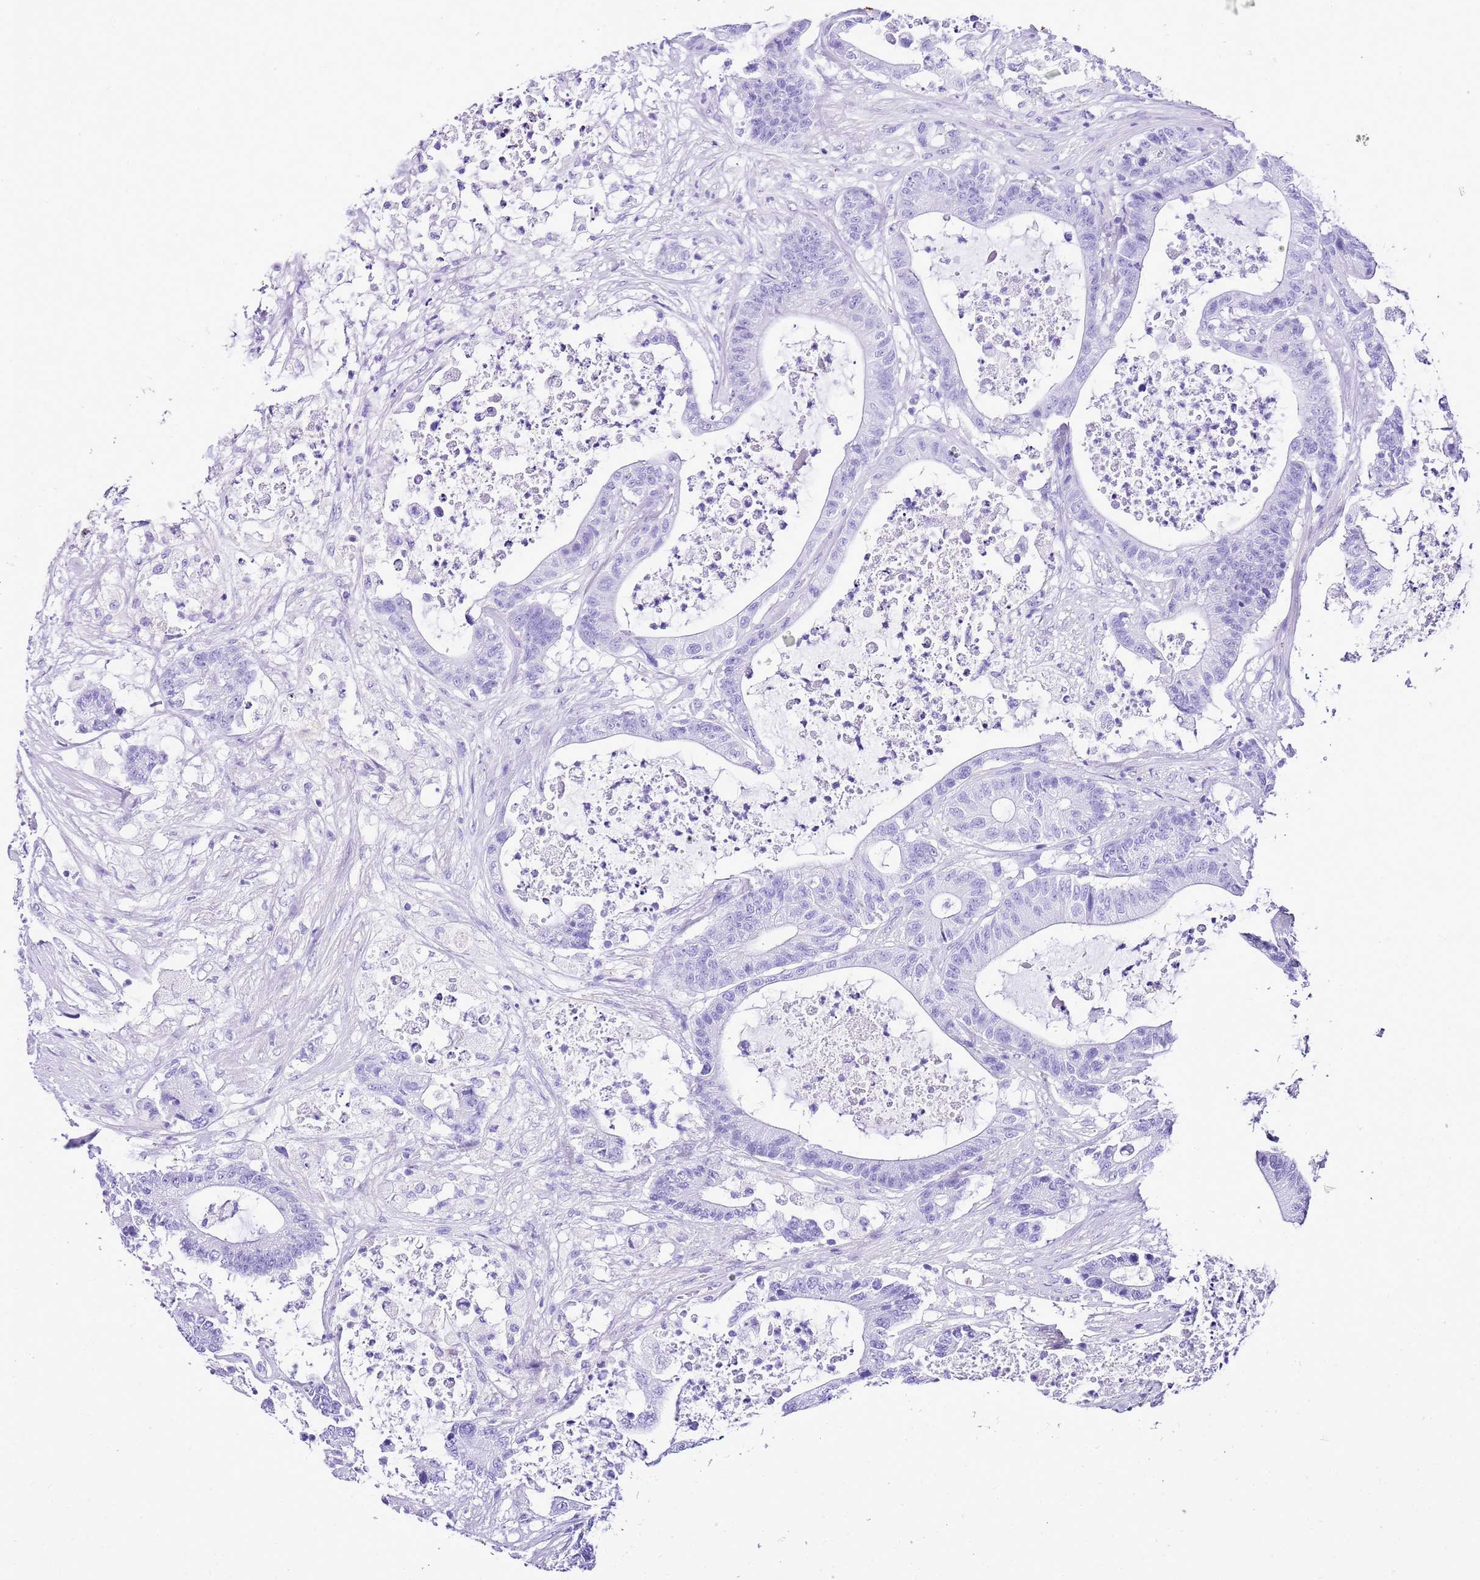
{"staining": {"intensity": "negative", "quantity": "none", "location": "none"}, "tissue": "colorectal cancer", "cell_type": "Tumor cells", "image_type": "cancer", "snomed": [{"axis": "morphology", "description": "Adenocarcinoma, NOS"}, {"axis": "topography", "description": "Colon"}], "caption": "The image exhibits no significant expression in tumor cells of colorectal cancer (adenocarcinoma). (Immunohistochemistry, brightfield microscopy, high magnification).", "gene": "KCNC1", "patient": {"sex": "female", "age": 84}}